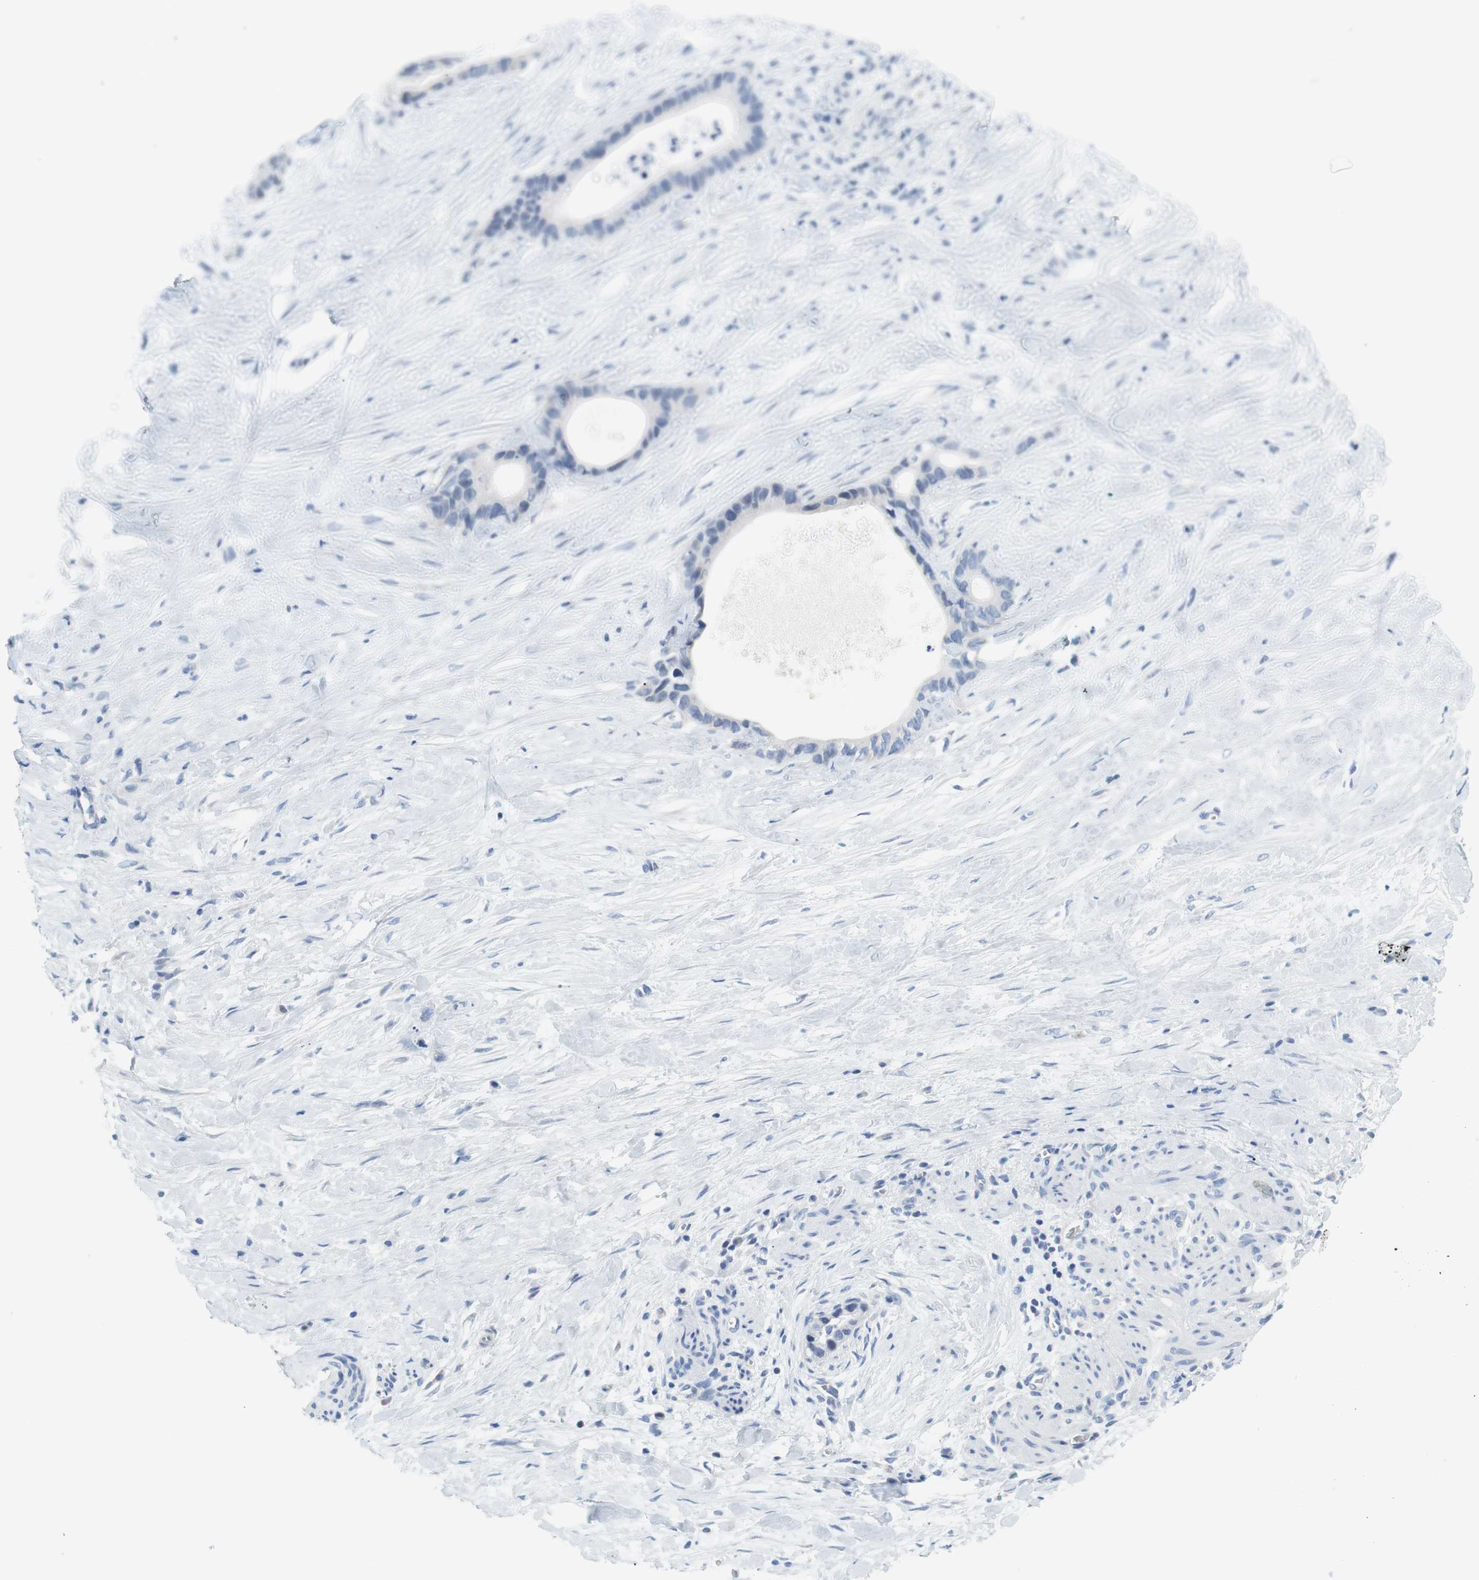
{"staining": {"intensity": "negative", "quantity": "none", "location": "none"}, "tissue": "liver cancer", "cell_type": "Tumor cells", "image_type": "cancer", "snomed": [{"axis": "morphology", "description": "Cholangiocarcinoma"}, {"axis": "topography", "description": "Liver"}], "caption": "Photomicrograph shows no protein positivity in tumor cells of liver cancer (cholangiocarcinoma) tissue.", "gene": "MYH1", "patient": {"sex": "female", "age": 55}}